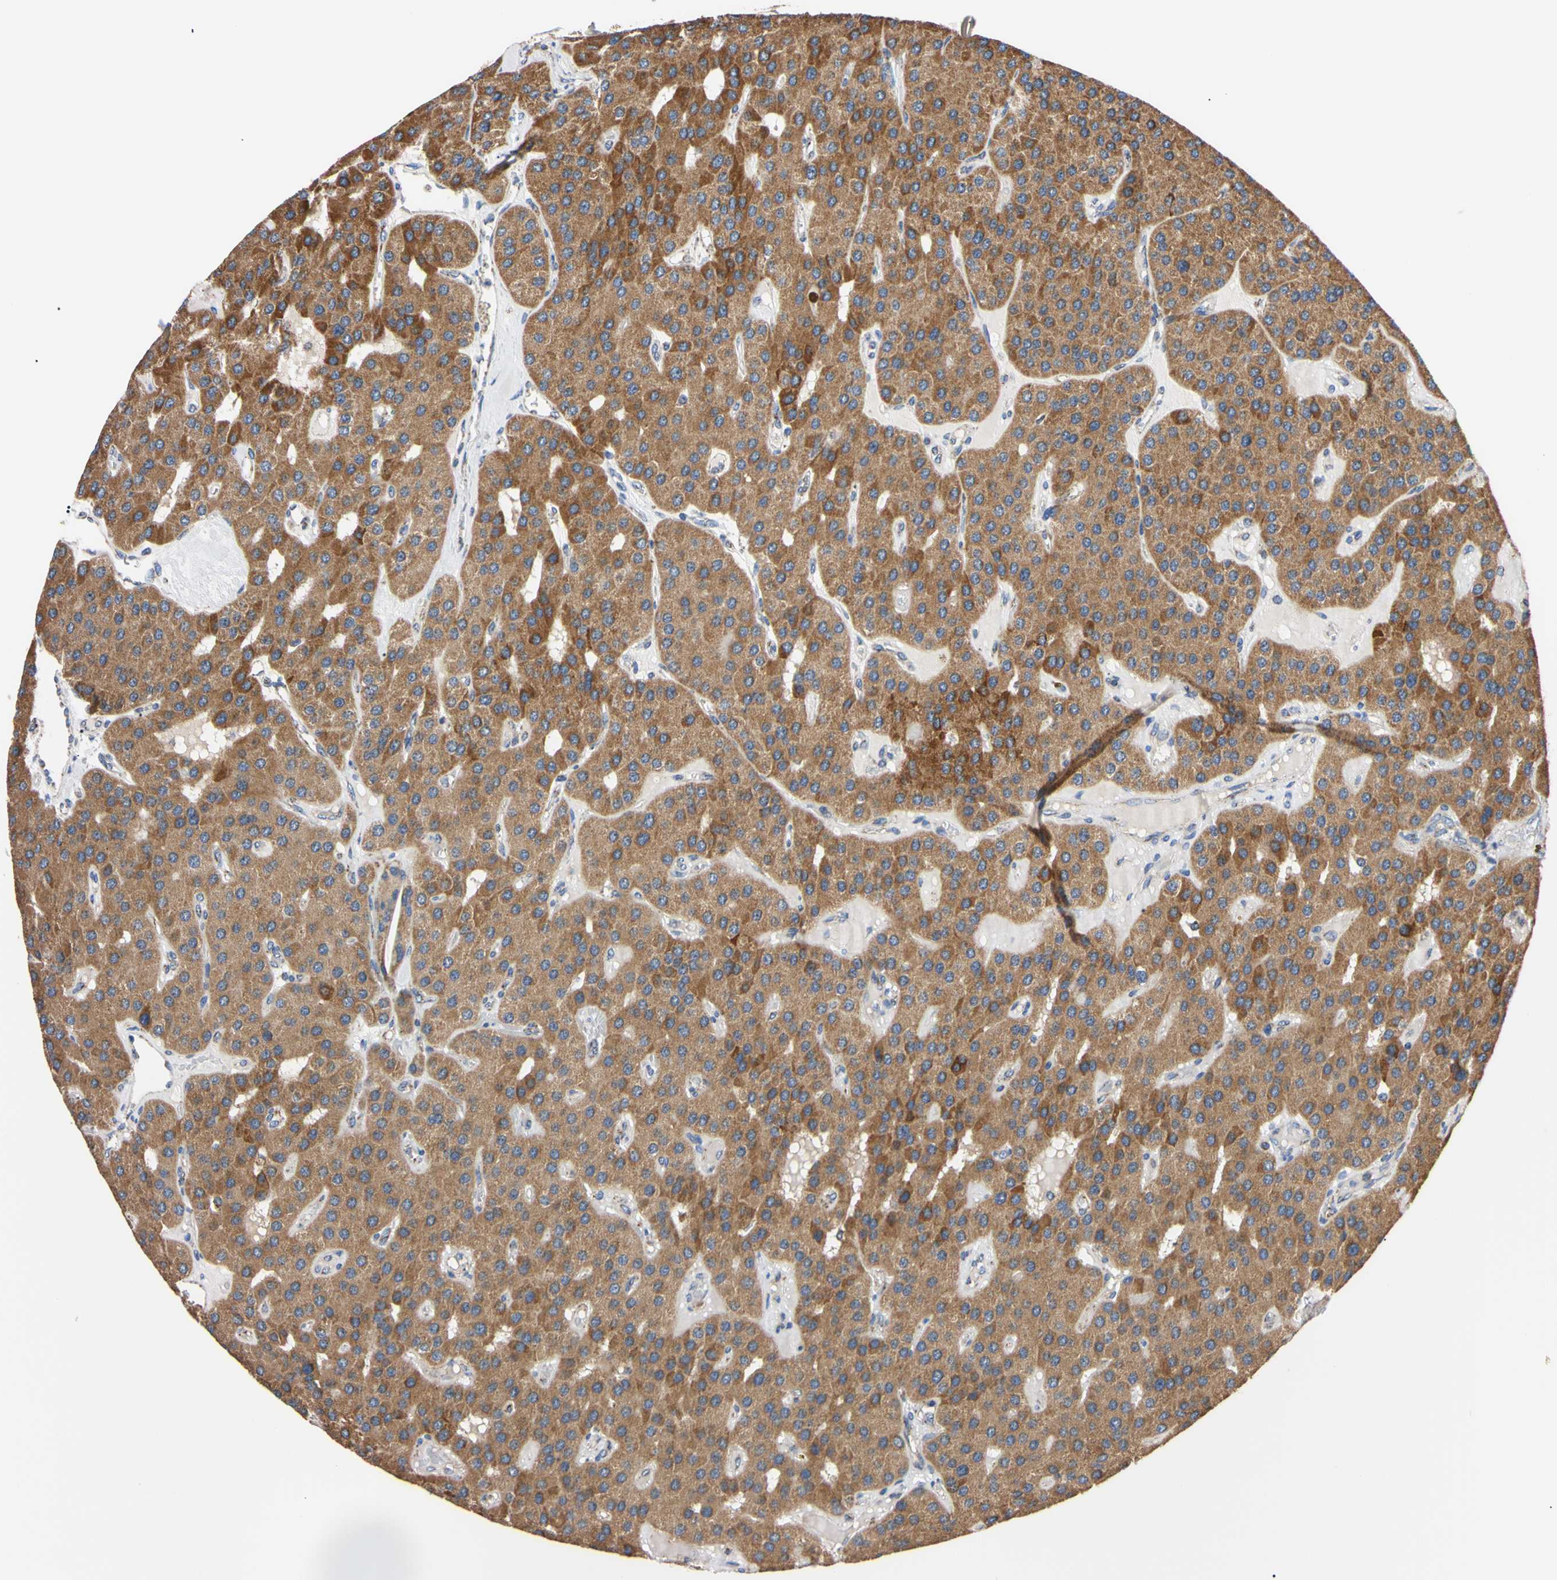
{"staining": {"intensity": "moderate", "quantity": ">75%", "location": "cytoplasmic/membranous"}, "tissue": "parathyroid gland", "cell_type": "Glandular cells", "image_type": "normal", "snomed": [{"axis": "morphology", "description": "Normal tissue, NOS"}, {"axis": "morphology", "description": "Adenoma, NOS"}, {"axis": "topography", "description": "Parathyroid gland"}], "caption": "Immunohistochemical staining of benign parathyroid gland exhibits >75% levels of moderate cytoplasmic/membranous protein positivity in about >75% of glandular cells. (Stains: DAB (3,3'-diaminobenzidine) in brown, nuclei in blue, Microscopy: brightfield microscopy at high magnification).", "gene": "CLPP", "patient": {"sex": "female", "age": 86}}